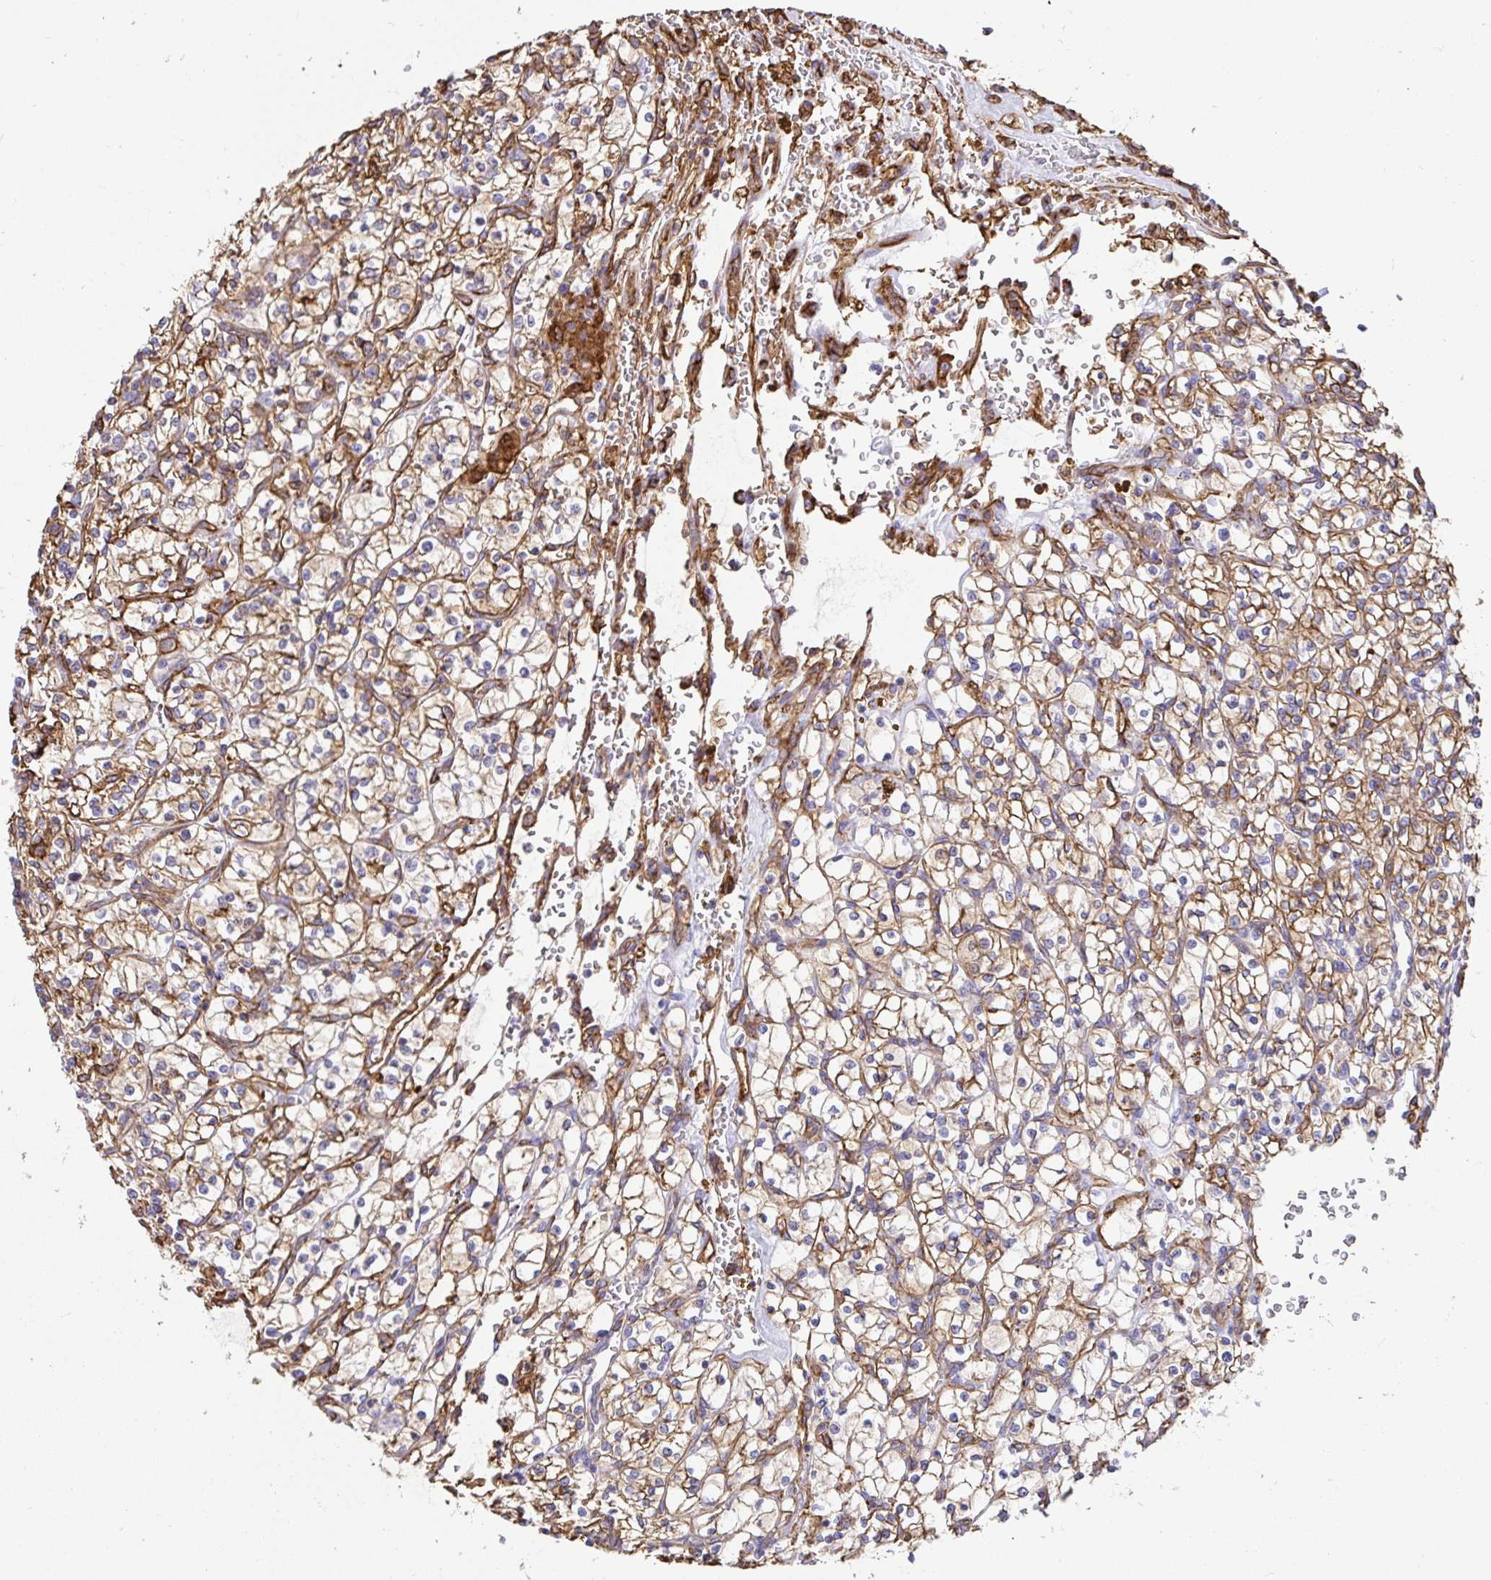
{"staining": {"intensity": "moderate", "quantity": "25%-75%", "location": "cytoplasmic/membranous"}, "tissue": "renal cancer", "cell_type": "Tumor cells", "image_type": "cancer", "snomed": [{"axis": "morphology", "description": "Adenocarcinoma, NOS"}, {"axis": "topography", "description": "Kidney"}], "caption": "Immunohistochemical staining of human renal adenocarcinoma exhibits medium levels of moderate cytoplasmic/membranous protein expression in about 25%-75% of tumor cells. (brown staining indicates protein expression, while blue staining denotes nuclei).", "gene": "ANXA2", "patient": {"sex": "female", "age": 64}}